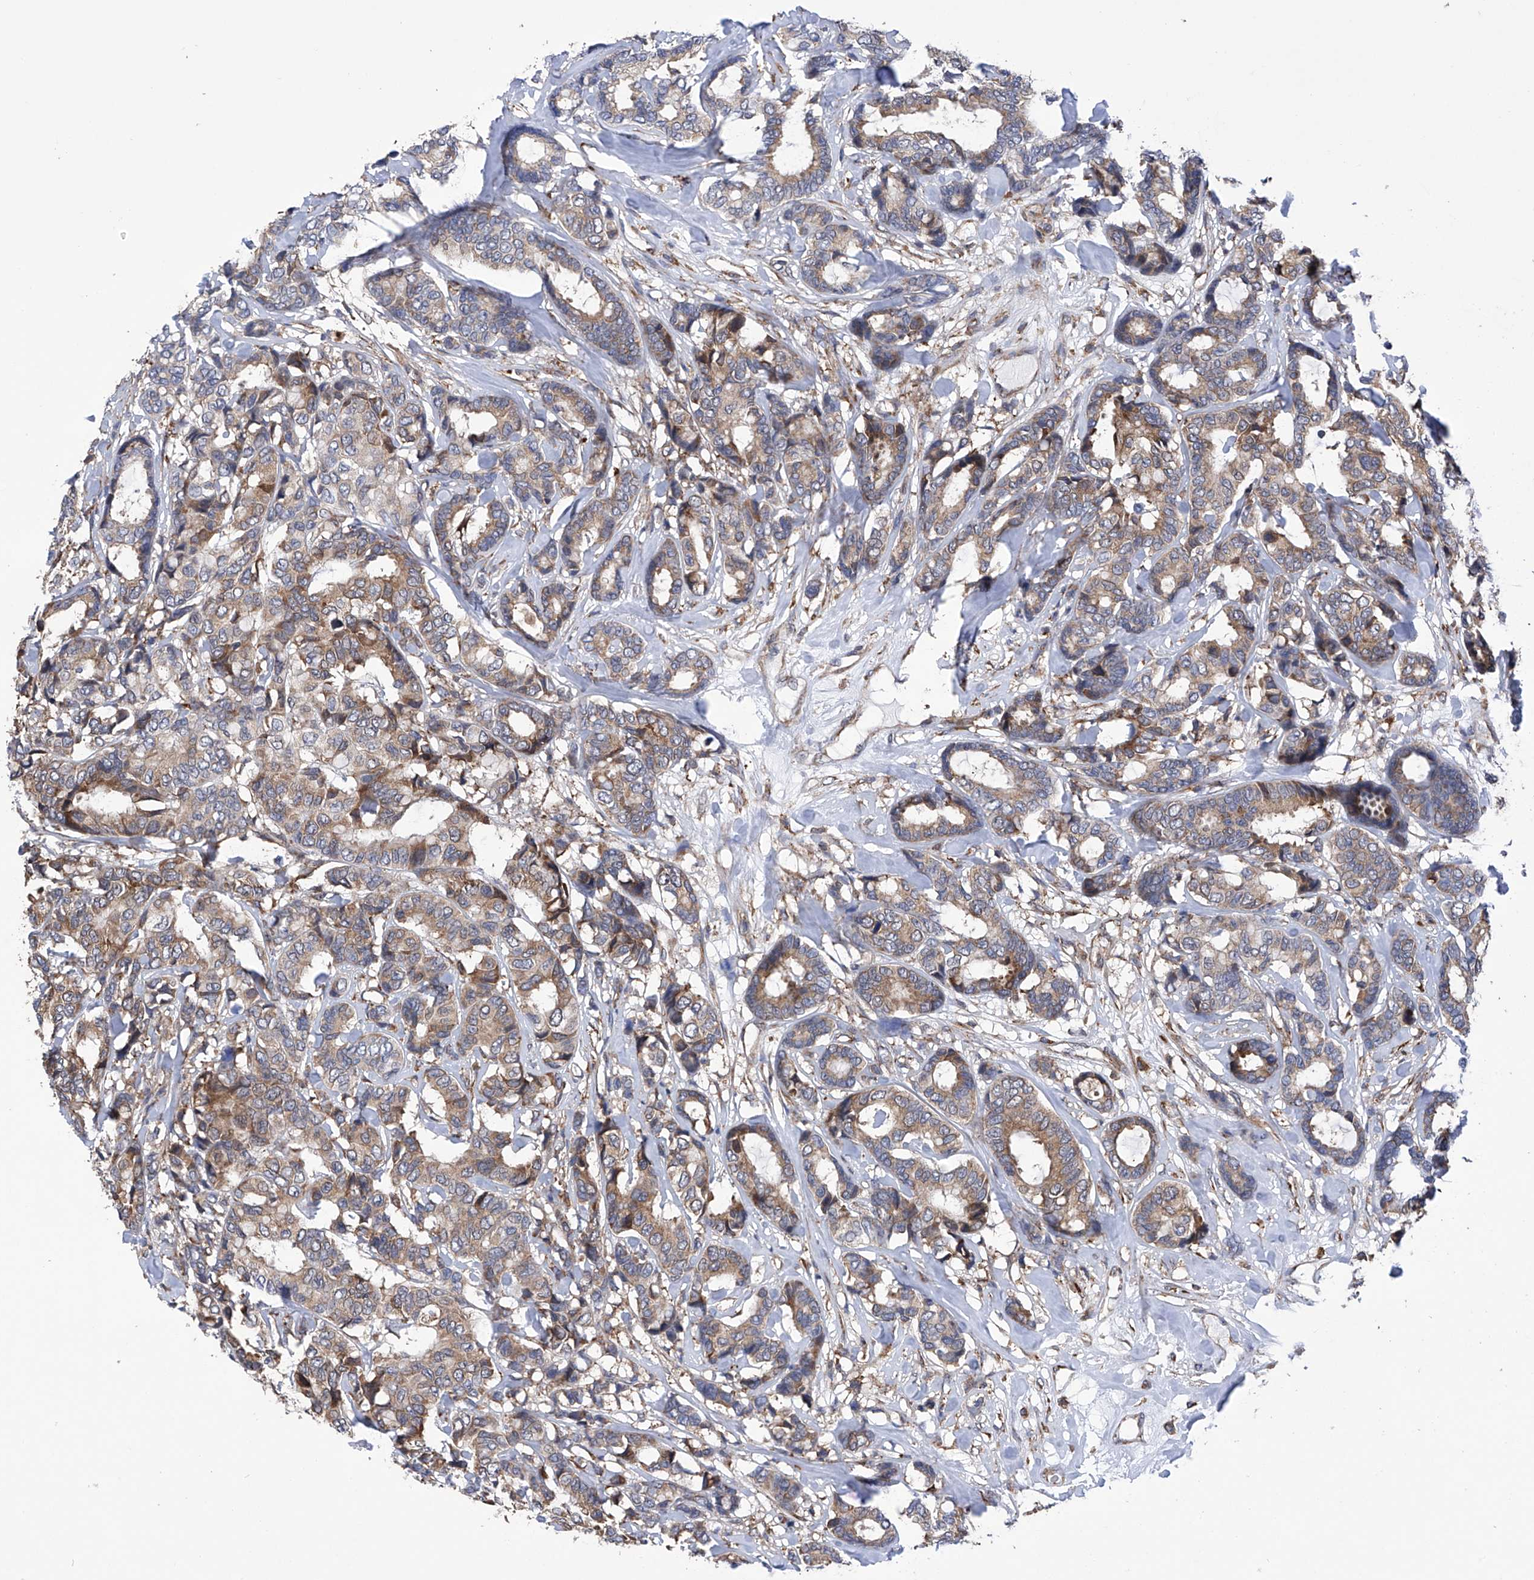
{"staining": {"intensity": "weak", "quantity": ">75%", "location": "cytoplasmic/membranous"}, "tissue": "breast cancer", "cell_type": "Tumor cells", "image_type": "cancer", "snomed": [{"axis": "morphology", "description": "Duct carcinoma"}, {"axis": "topography", "description": "Breast"}], "caption": "A micrograph of human invasive ductal carcinoma (breast) stained for a protein displays weak cytoplasmic/membranous brown staining in tumor cells.", "gene": "DNAH8", "patient": {"sex": "female", "age": 87}}